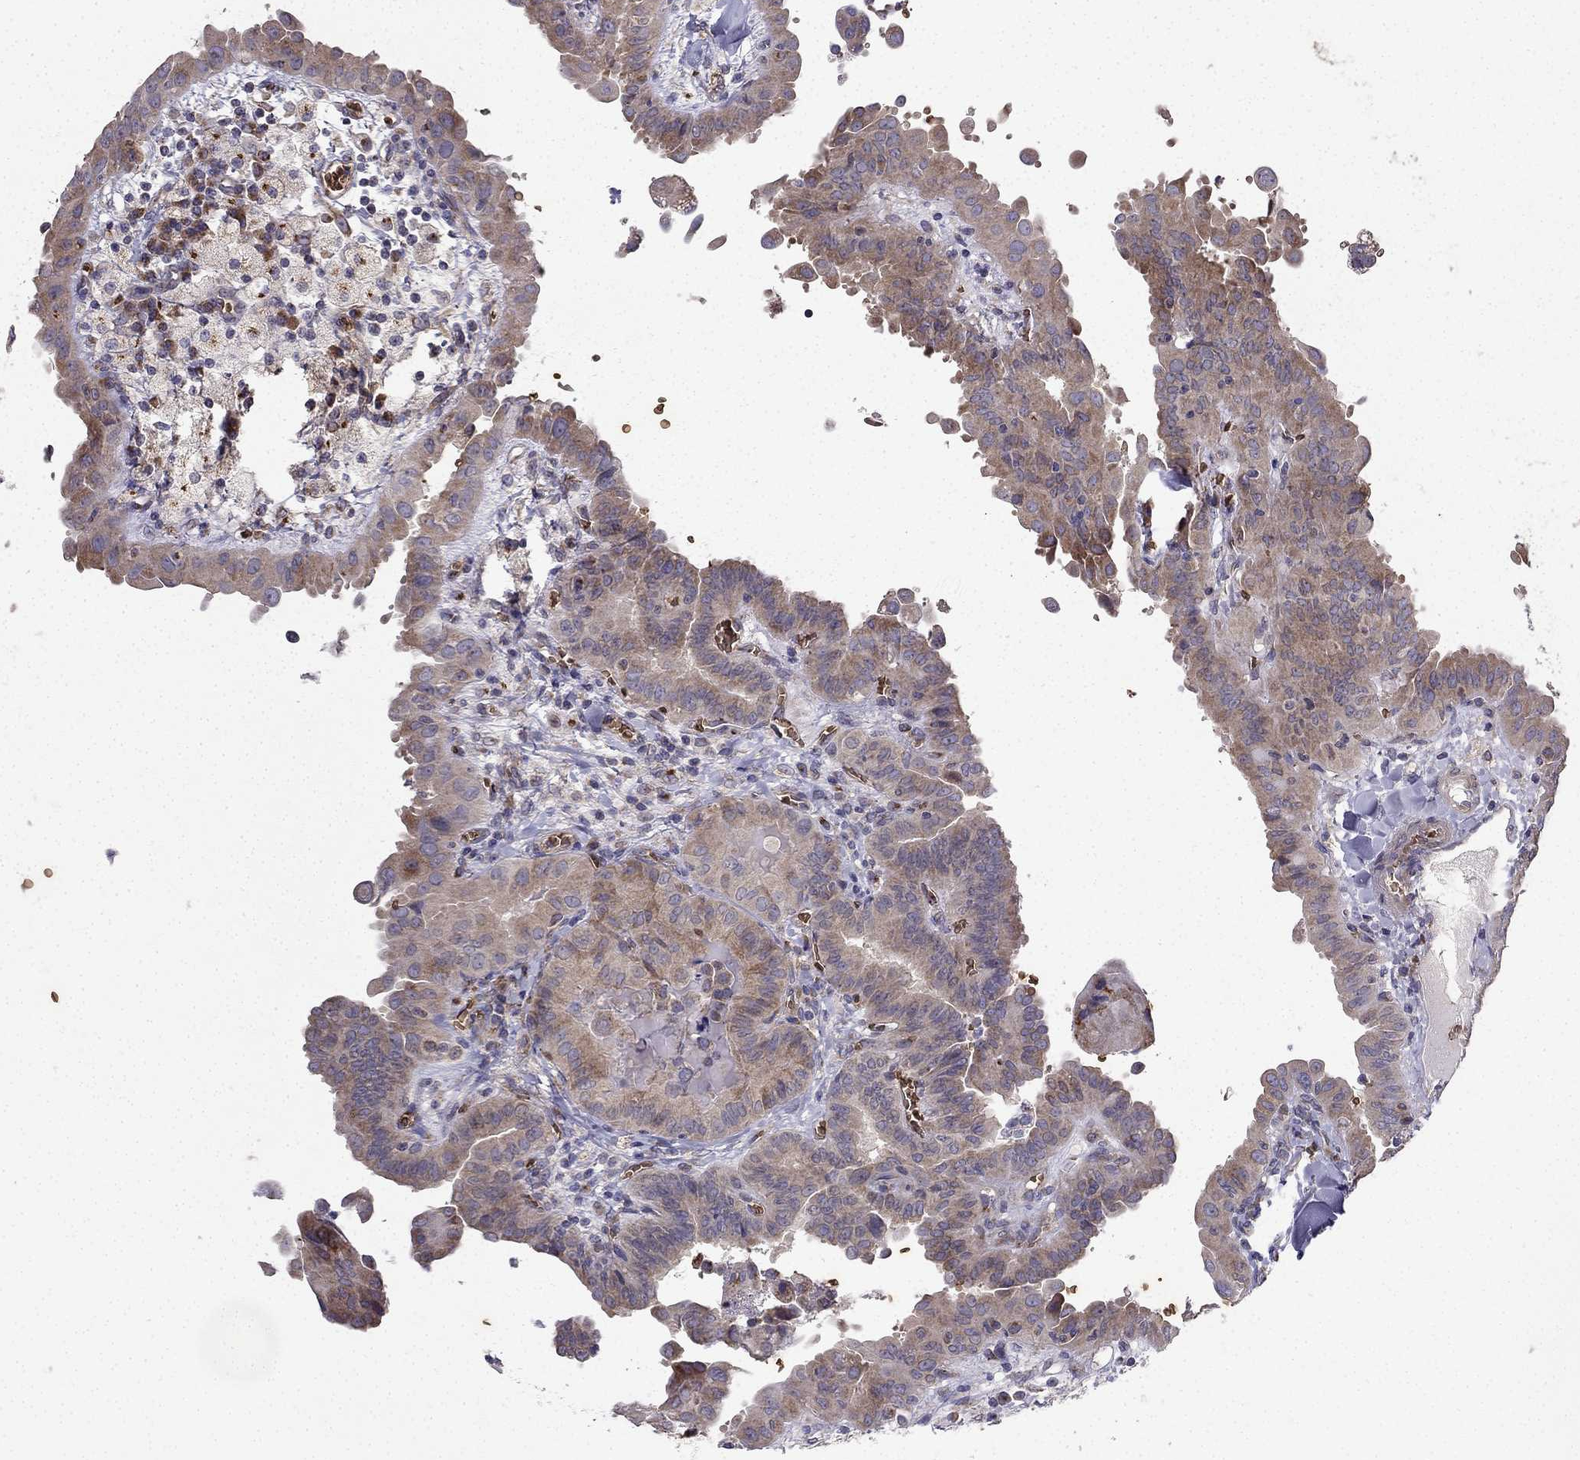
{"staining": {"intensity": "moderate", "quantity": "<25%", "location": "cytoplasmic/membranous"}, "tissue": "thyroid cancer", "cell_type": "Tumor cells", "image_type": "cancer", "snomed": [{"axis": "morphology", "description": "Papillary adenocarcinoma, NOS"}, {"axis": "topography", "description": "Thyroid gland"}], "caption": "Immunohistochemistry (IHC) histopathology image of papillary adenocarcinoma (thyroid) stained for a protein (brown), which exhibits low levels of moderate cytoplasmic/membranous positivity in about <25% of tumor cells.", "gene": "B4GALT7", "patient": {"sex": "female", "age": 37}}